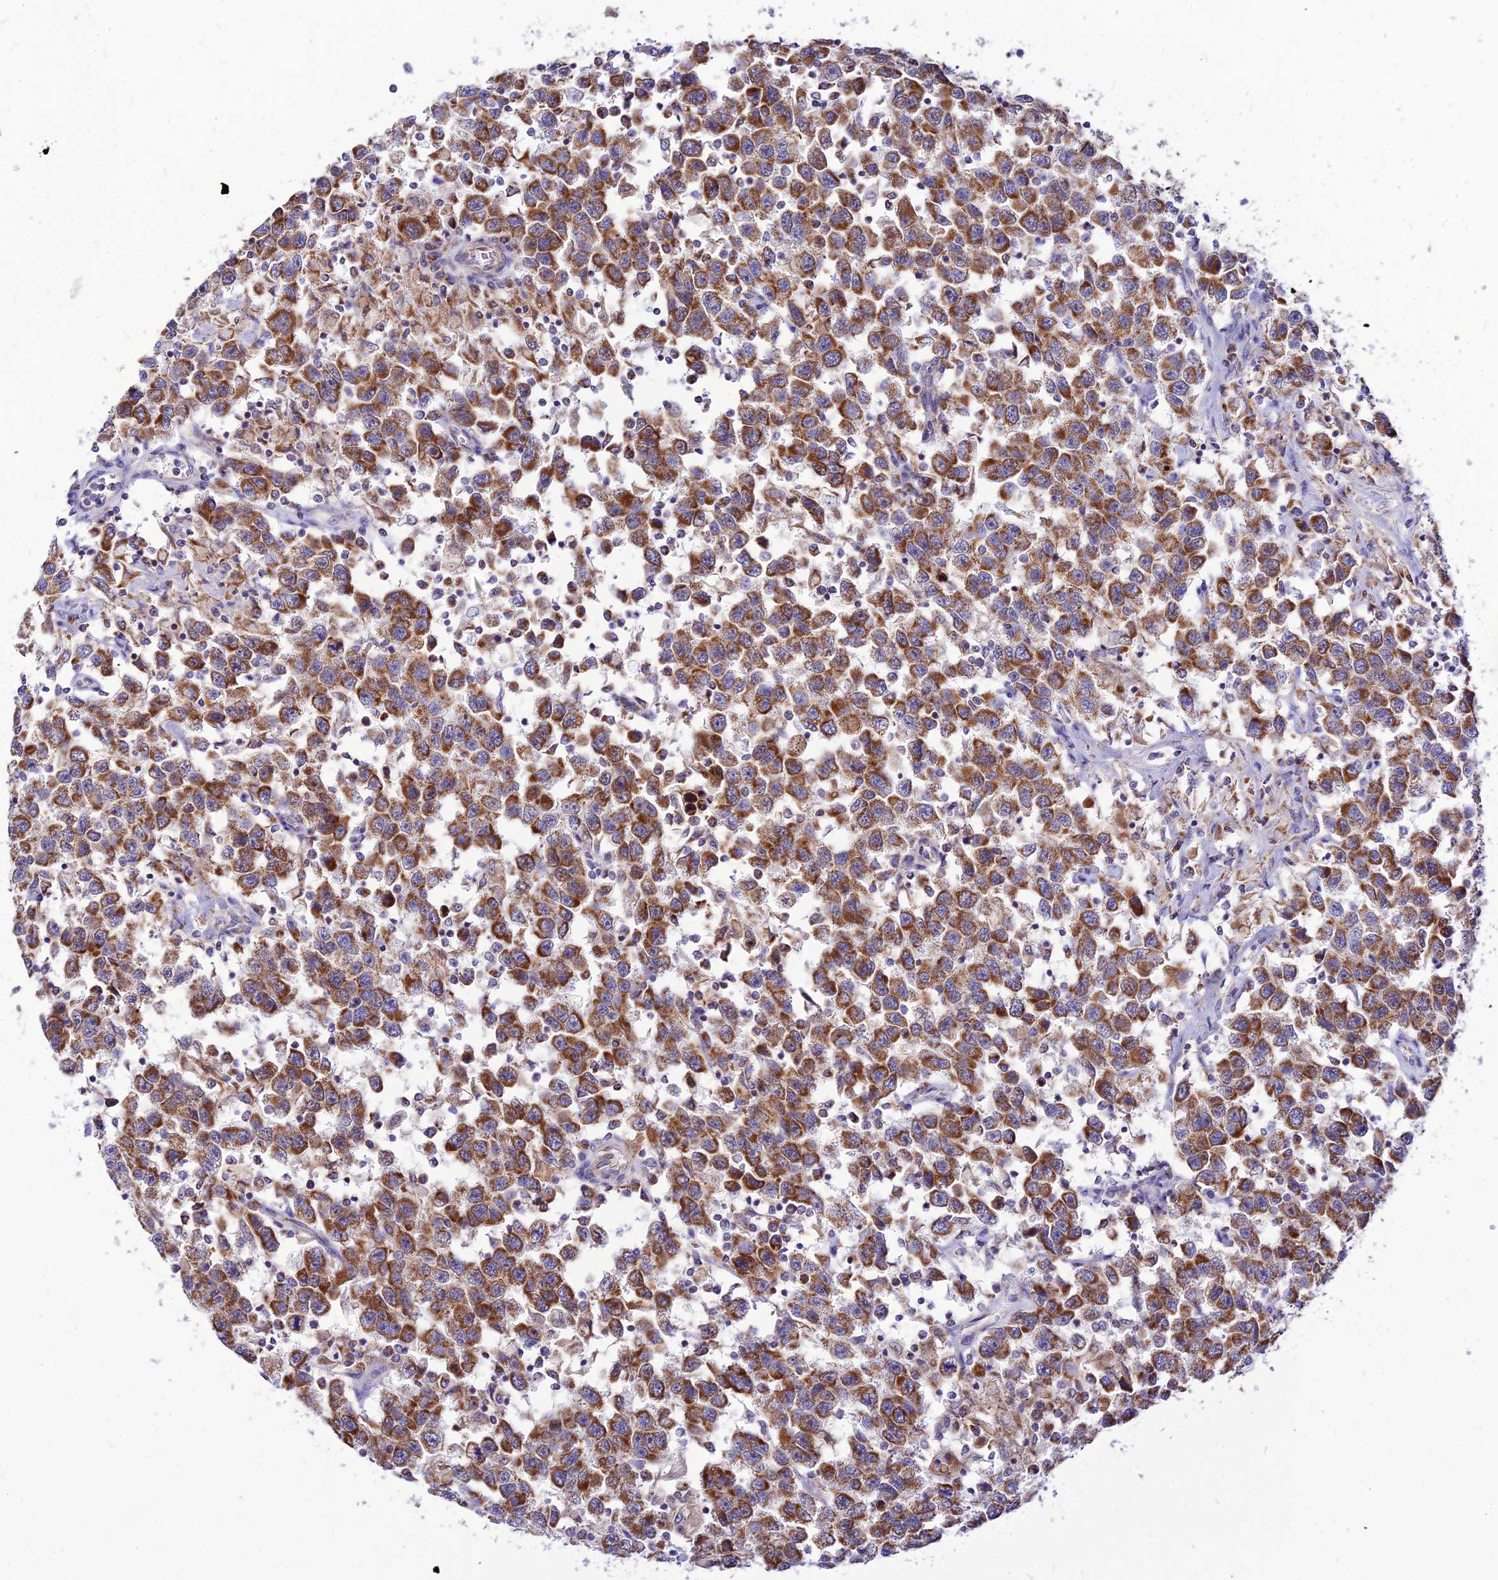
{"staining": {"intensity": "moderate", "quantity": ">75%", "location": "cytoplasmic/membranous"}, "tissue": "testis cancer", "cell_type": "Tumor cells", "image_type": "cancer", "snomed": [{"axis": "morphology", "description": "Seminoma, NOS"}, {"axis": "topography", "description": "Testis"}], "caption": "Immunohistochemistry (IHC) histopathology image of human seminoma (testis) stained for a protein (brown), which shows medium levels of moderate cytoplasmic/membranous staining in about >75% of tumor cells.", "gene": "ECI1", "patient": {"sex": "male", "age": 41}}